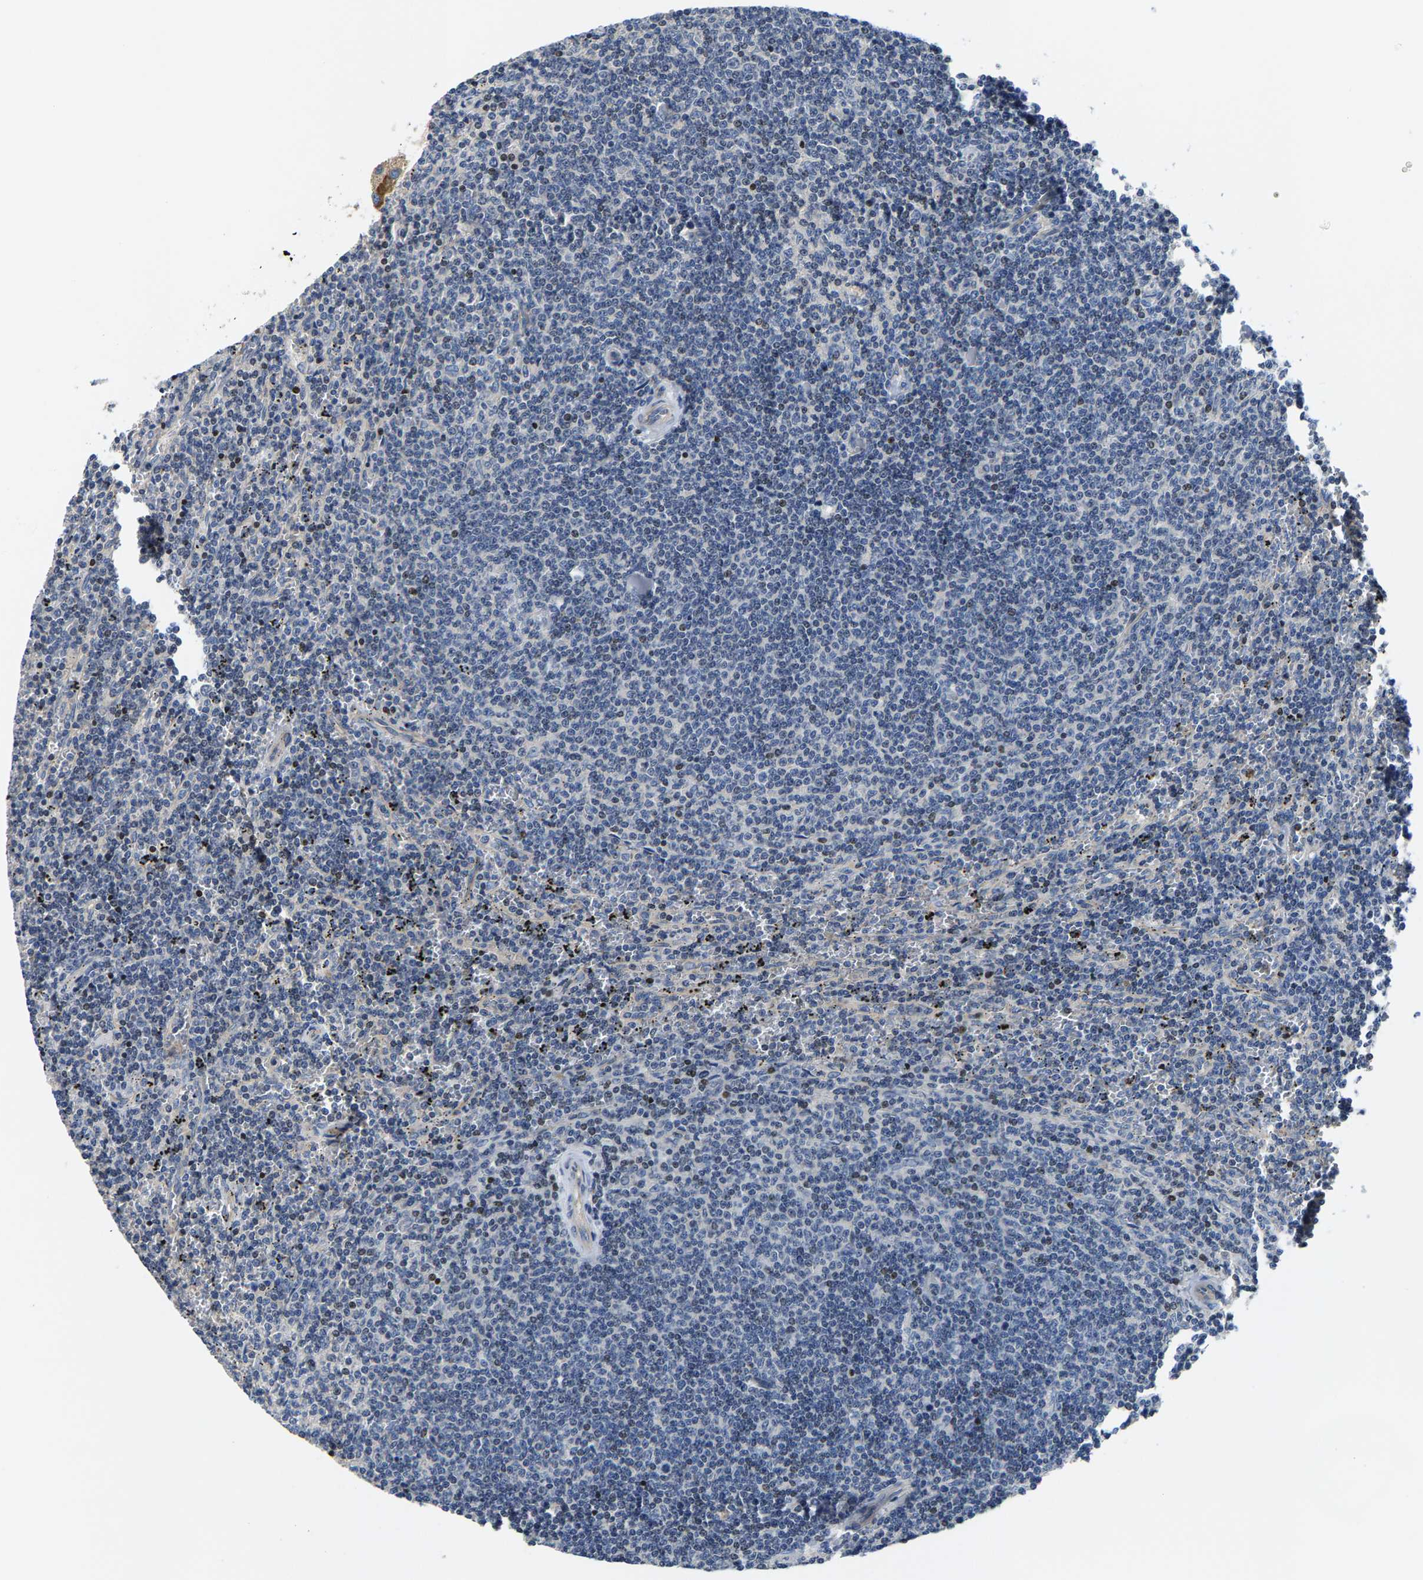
{"staining": {"intensity": "negative", "quantity": "none", "location": "none"}, "tissue": "lymphoma", "cell_type": "Tumor cells", "image_type": "cancer", "snomed": [{"axis": "morphology", "description": "Malignant lymphoma, non-Hodgkin's type, Low grade"}, {"axis": "topography", "description": "Spleen"}], "caption": "An image of human lymphoma is negative for staining in tumor cells.", "gene": "AGBL3", "patient": {"sex": "female", "age": 50}}